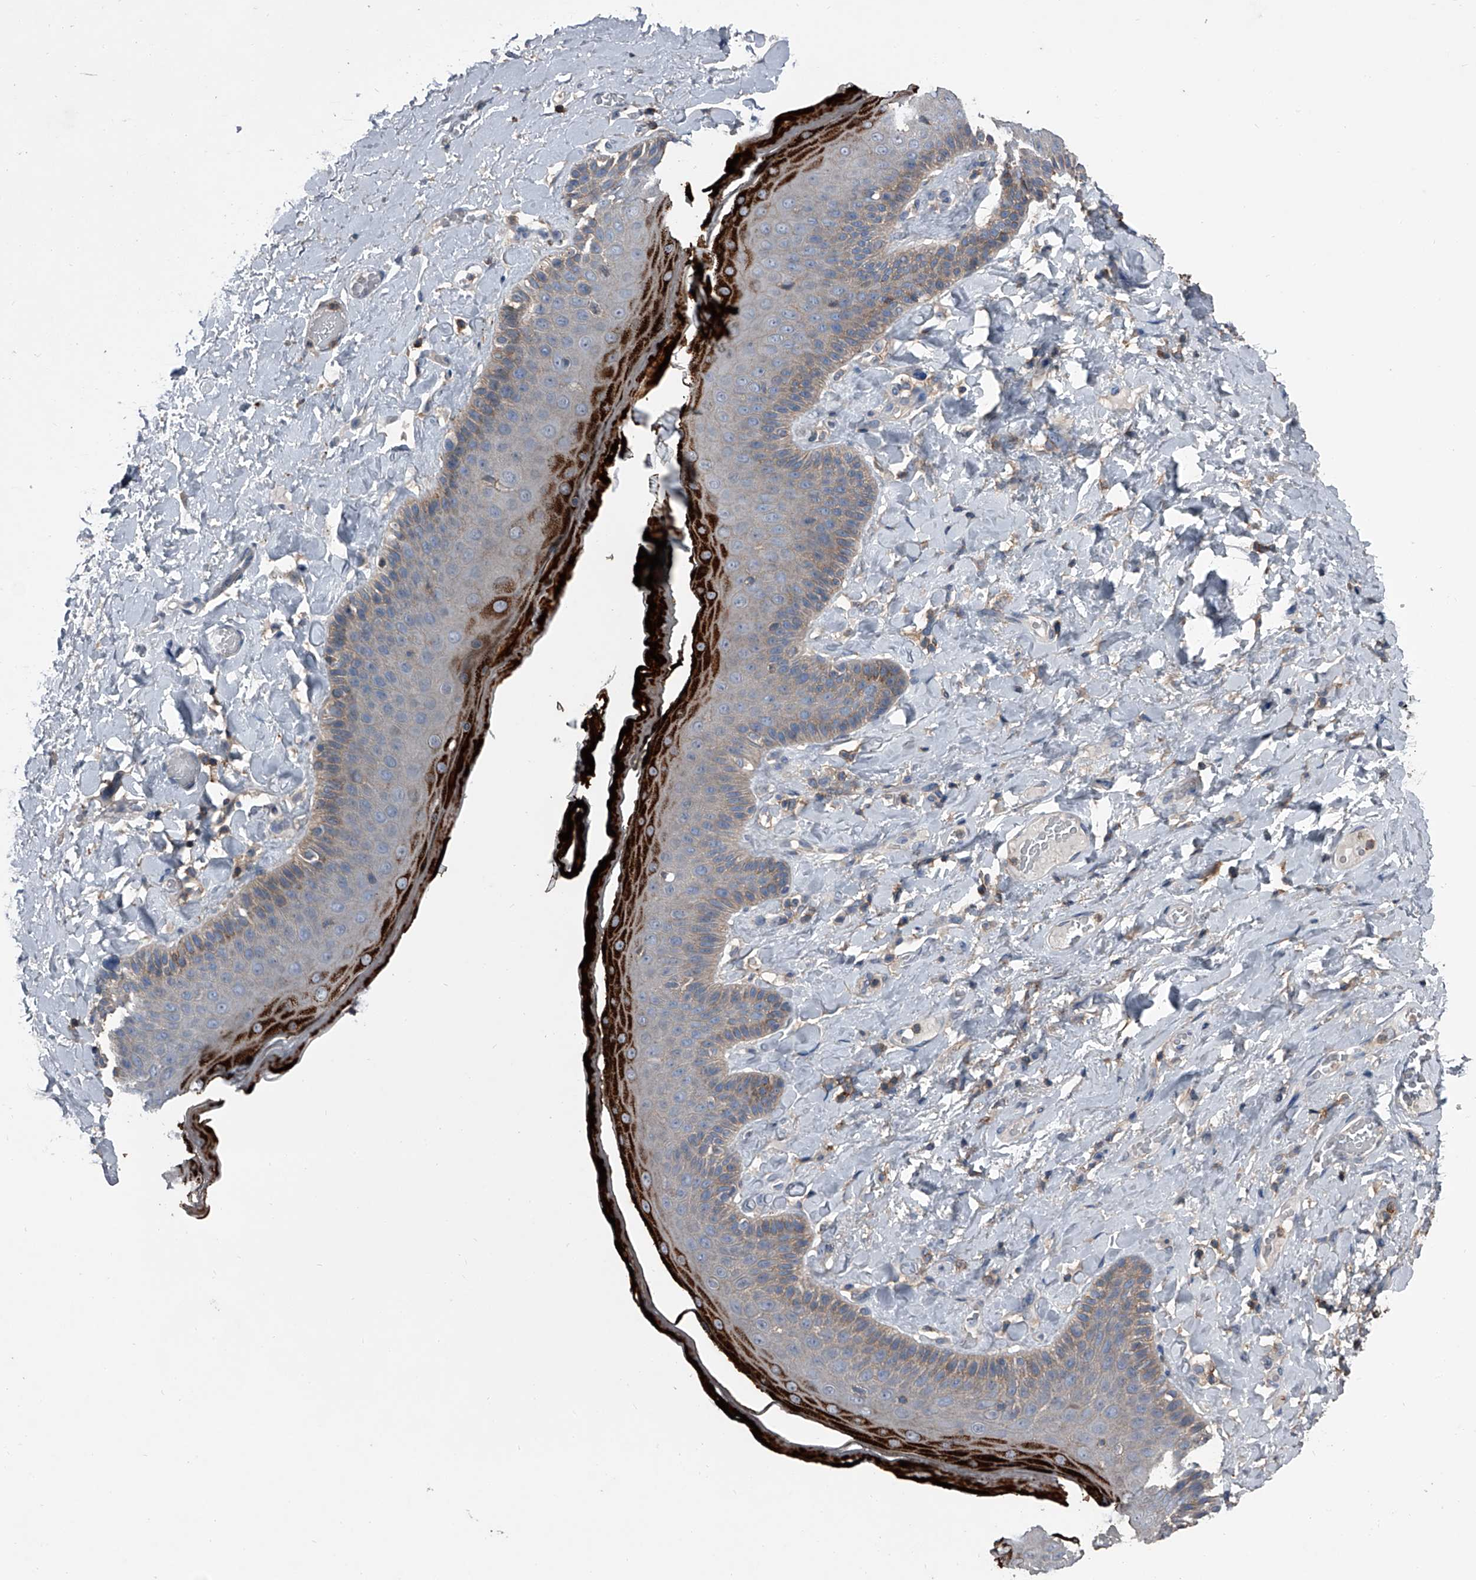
{"staining": {"intensity": "strong", "quantity": "<25%", "location": "cytoplasmic/membranous"}, "tissue": "skin", "cell_type": "Epidermal cells", "image_type": "normal", "snomed": [{"axis": "morphology", "description": "Normal tissue, NOS"}, {"axis": "topography", "description": "Anal"}], "caption": "Skin stained with immunohistochemistry (IHC) demonstrates strong cytoplasmic/membranous staining in approximately <25% of epidermal cells. (DAB (3,3'-diaminobenzidine) = brown stain, brightfield microscopy at high magnification).", "gene": "PIP5K1A", "patient": {"sex": "male", "age": 69}}